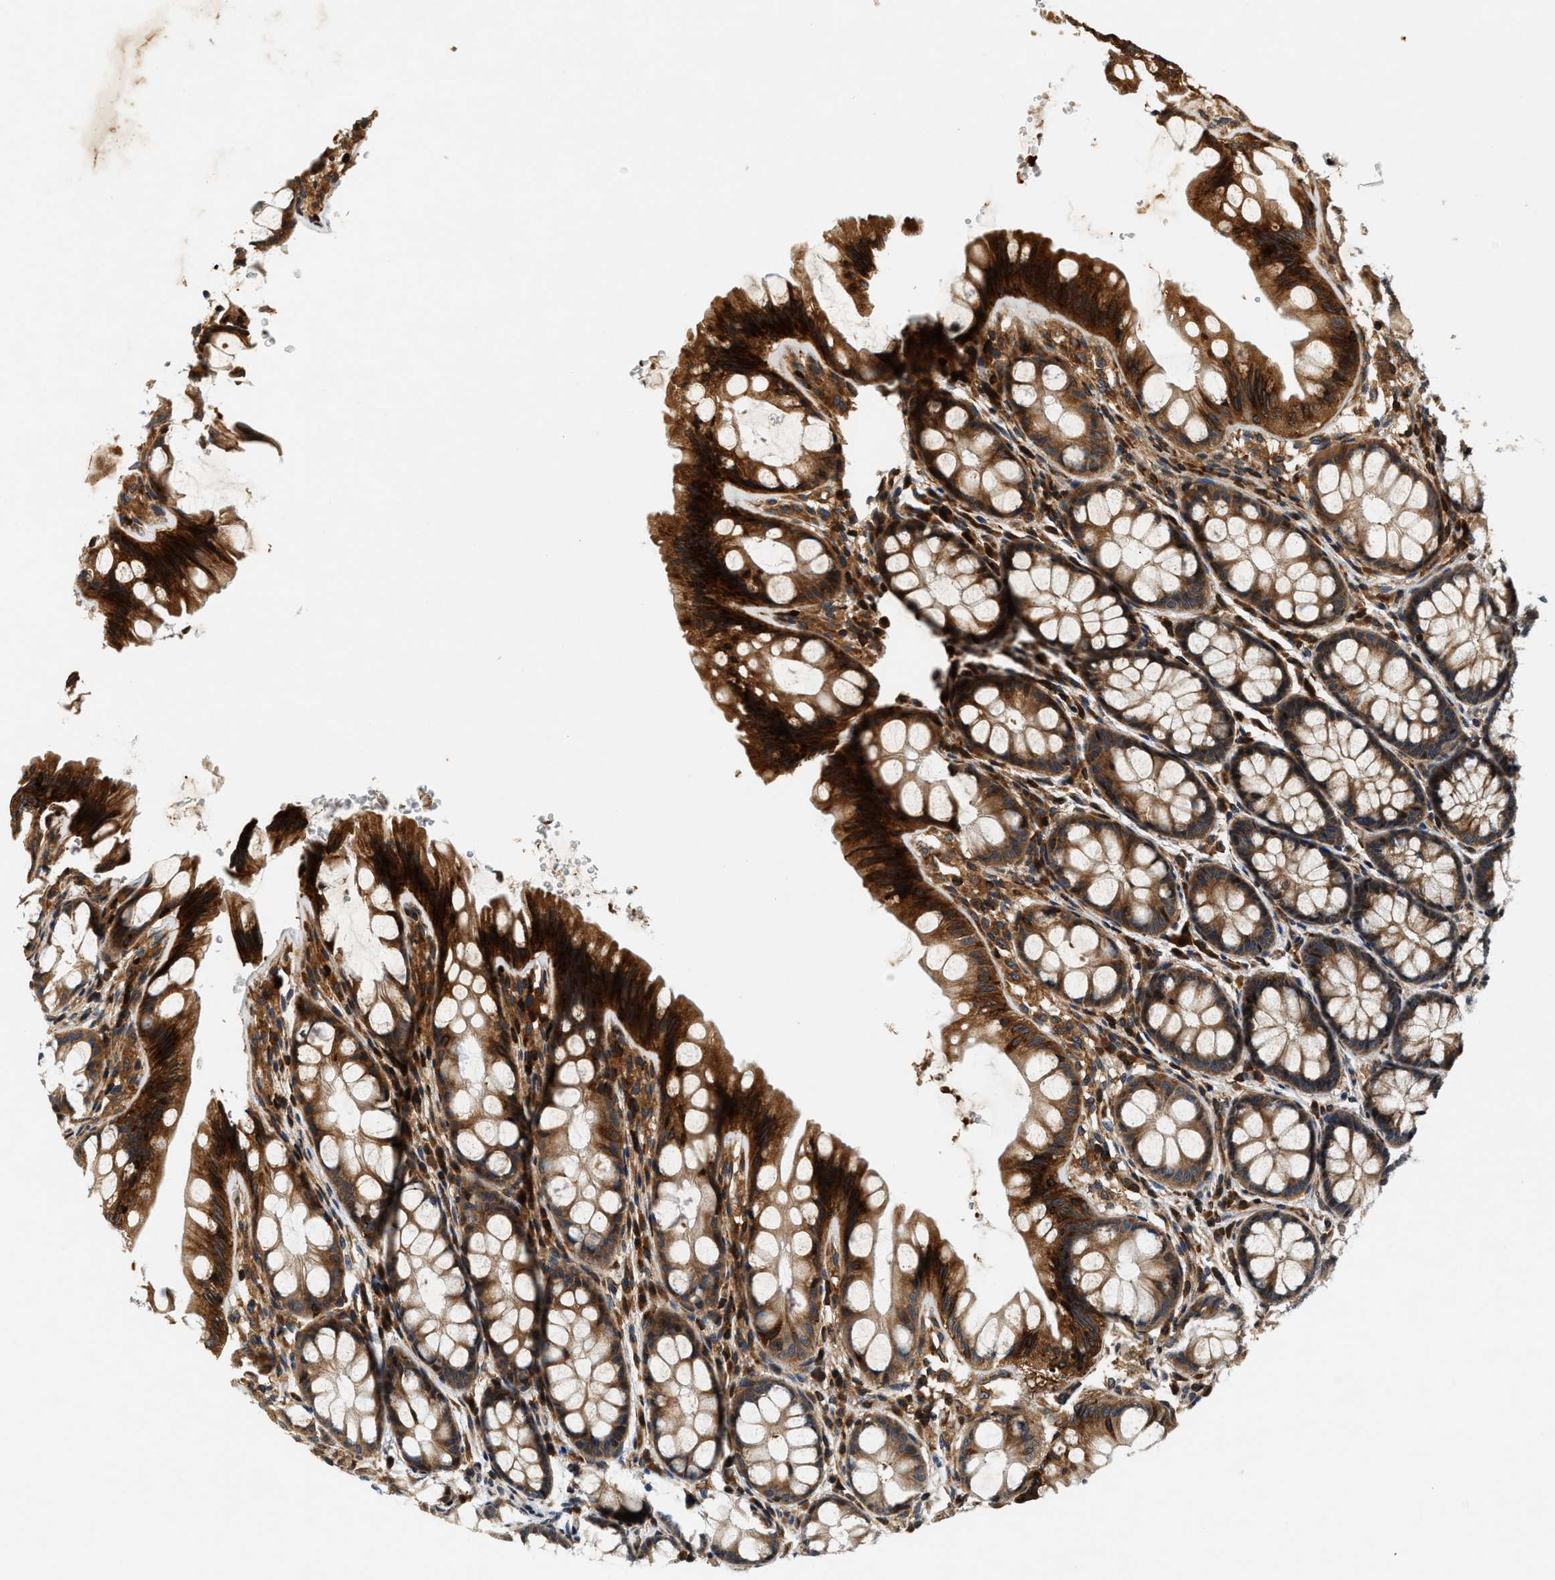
{"staining": {"intensity": "strong", "quantity": ">75%", "location": "cytoplasmic/membranous"}, "tissue": "colon", "cell_type": "Endothelial cells", "image_type": "normal", "snomed": [{"axis": "morphology", "description": "Normal tissue, NOS"}, {"axis": "topography", "description": "Colon"}], "caption": "The image shows a brown stain indicating the presence of a protein in the cytoplasmic/membranous of endothelial cells in colon.", "gene": "SAMD9", "patient": {"sex": "male", "age": 47}}